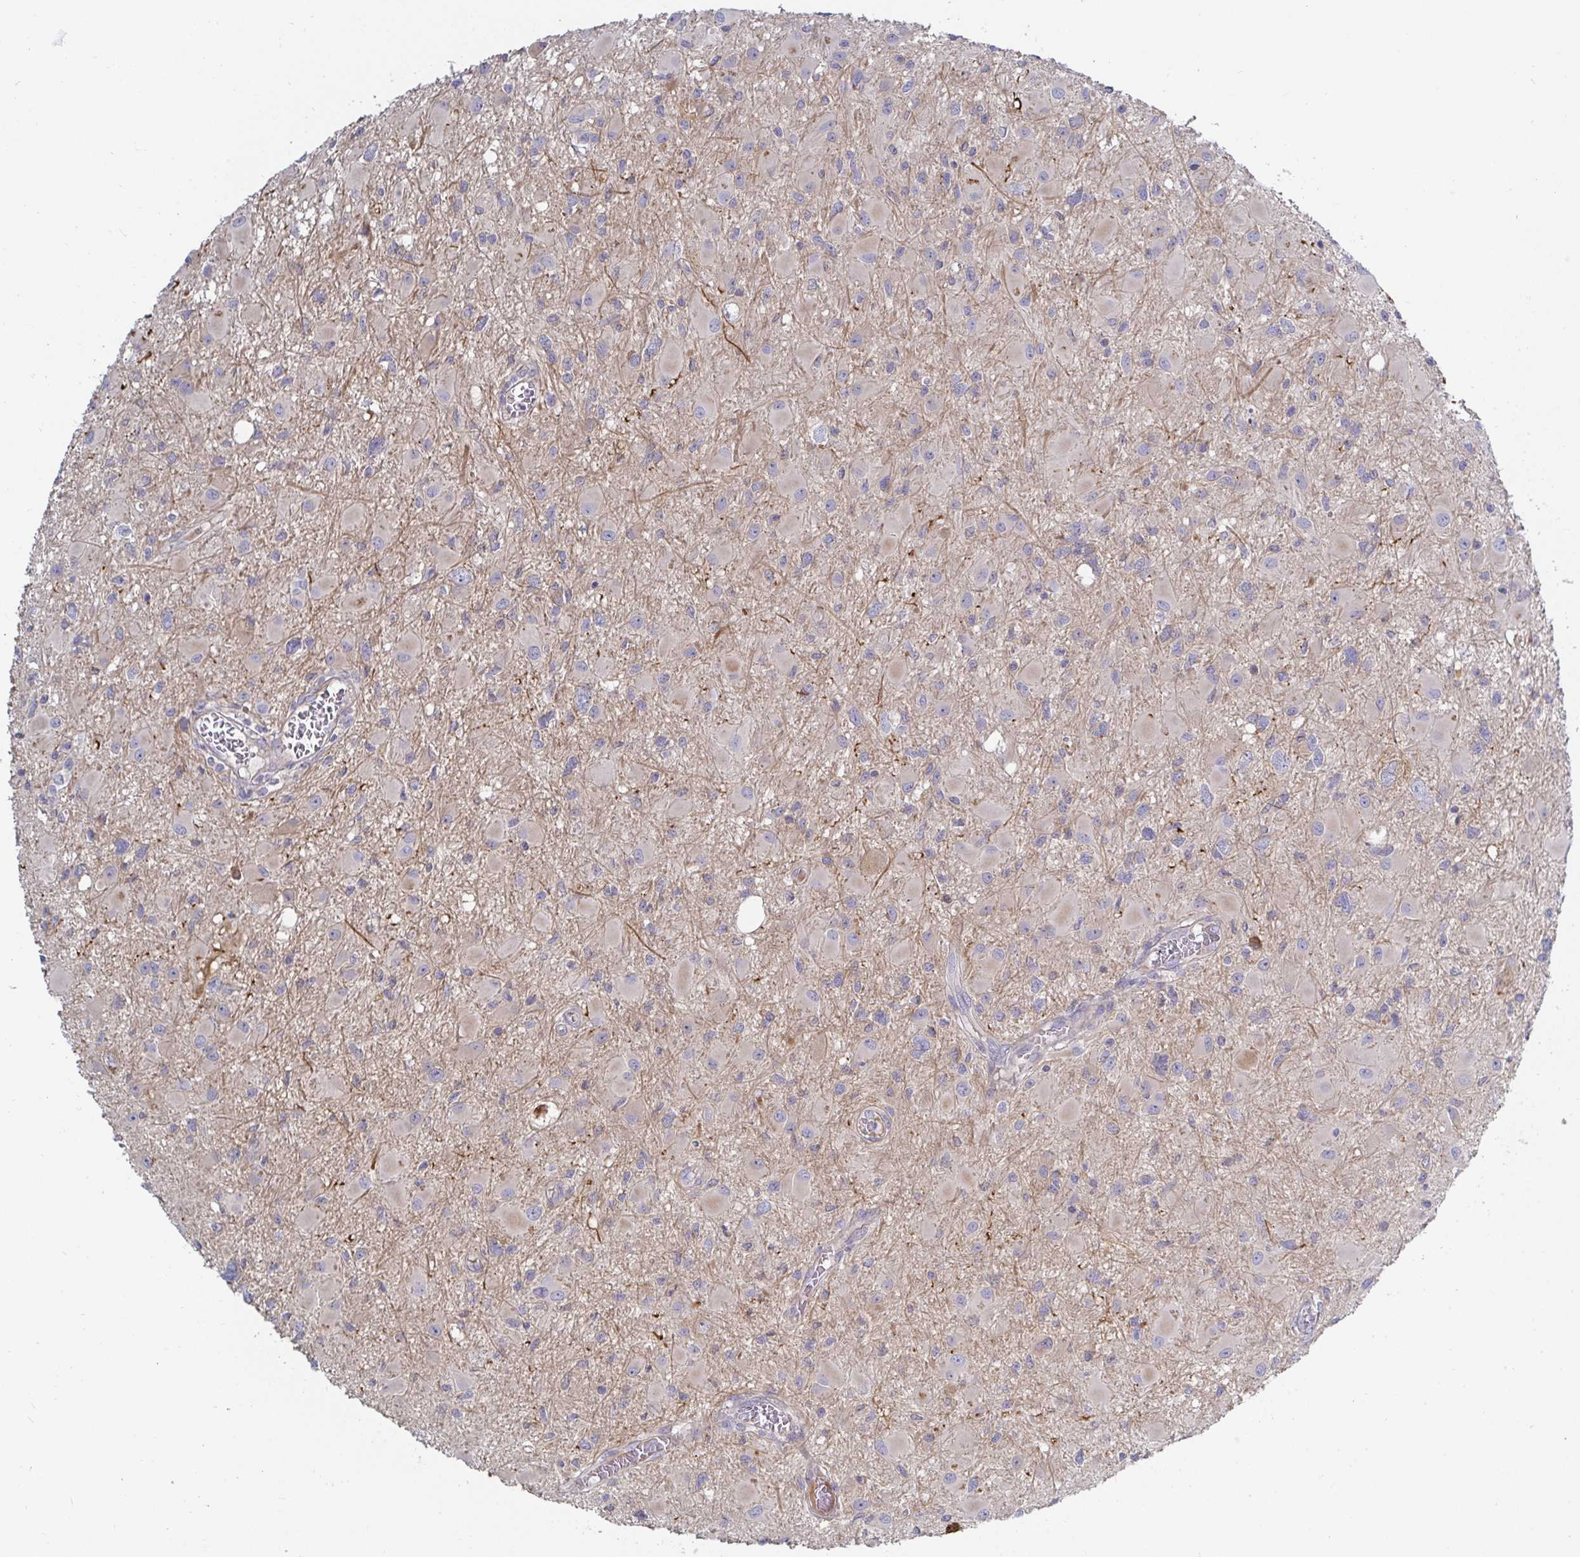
{"staining": {"intensity": "negative", "quantity": "none", "location": "none"}, "tissue": "glioma", "cell_type": "Tumor cells", "image_type": "cancer", "snomed": [{"axis": "morphology", "description": "Glioma, malignant, High grade"}, {"axis": "topography", "description": "Brain"}], "caption": "A micrograph of human glioma is negative for staining in tumor cells.", "gene": "SSH2", "patient": {"sex": "male", "age": 54}}